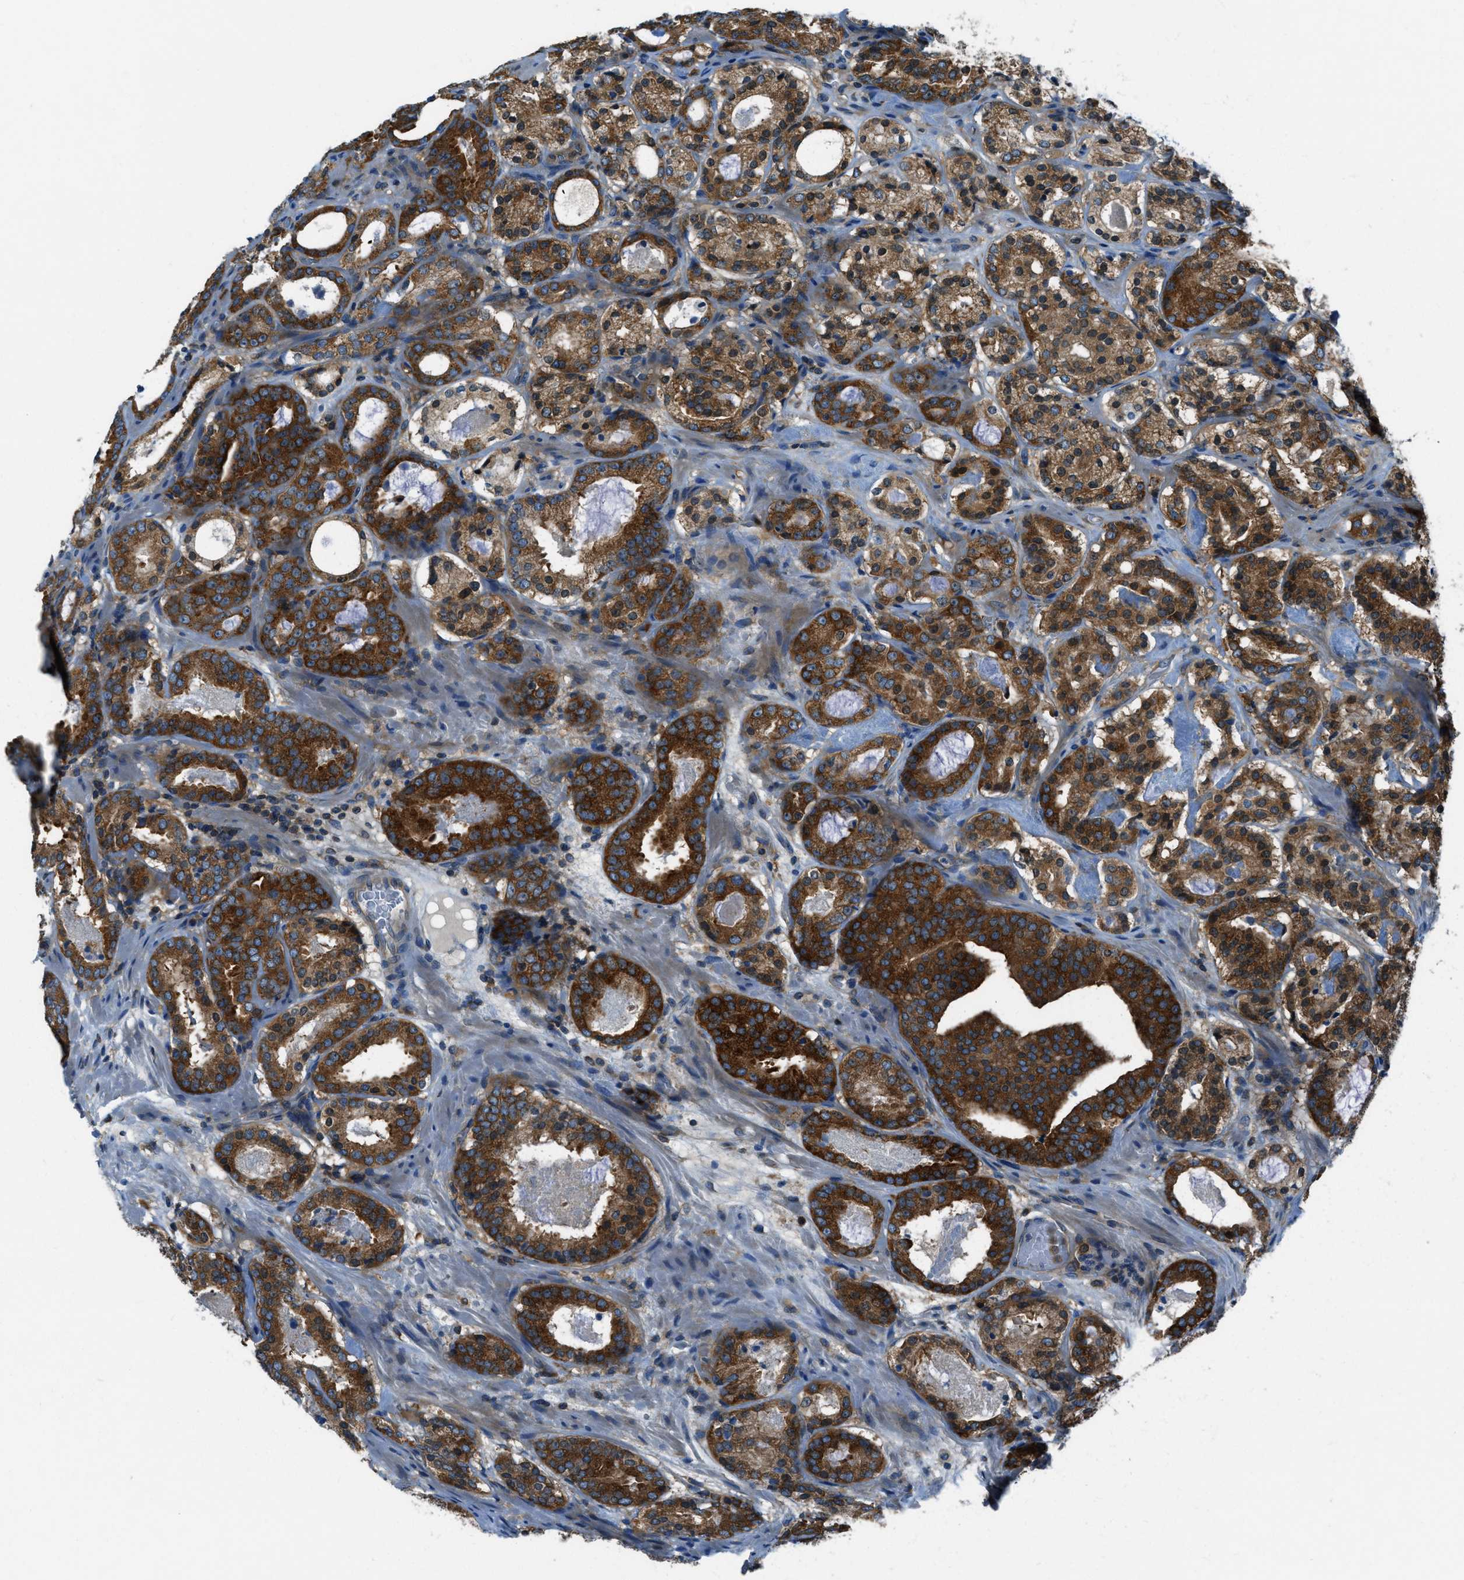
{"staining": {"intensity": "strong", "quantity": ">75%", "location": "cytoplasmic/membranous"}, "tissue": "prostate cancer", "cell_type": "Tumor cells", "image_type": "cancer", "snomed": [{"axis": "morphology", "description": "Adenocarcinoma, Low grade"}, {"axis": "topography", "description": "Prostate"}], "caption": "About >75% of tumor cells in human prostate low-grade adenocarcinoma exhibit strong cytoplasmic/membranous protein staining as visualized by brown immunohistochemical staining.", "gene": "ARFGAP2", "patient": {"sex": "male", "age": 69}}